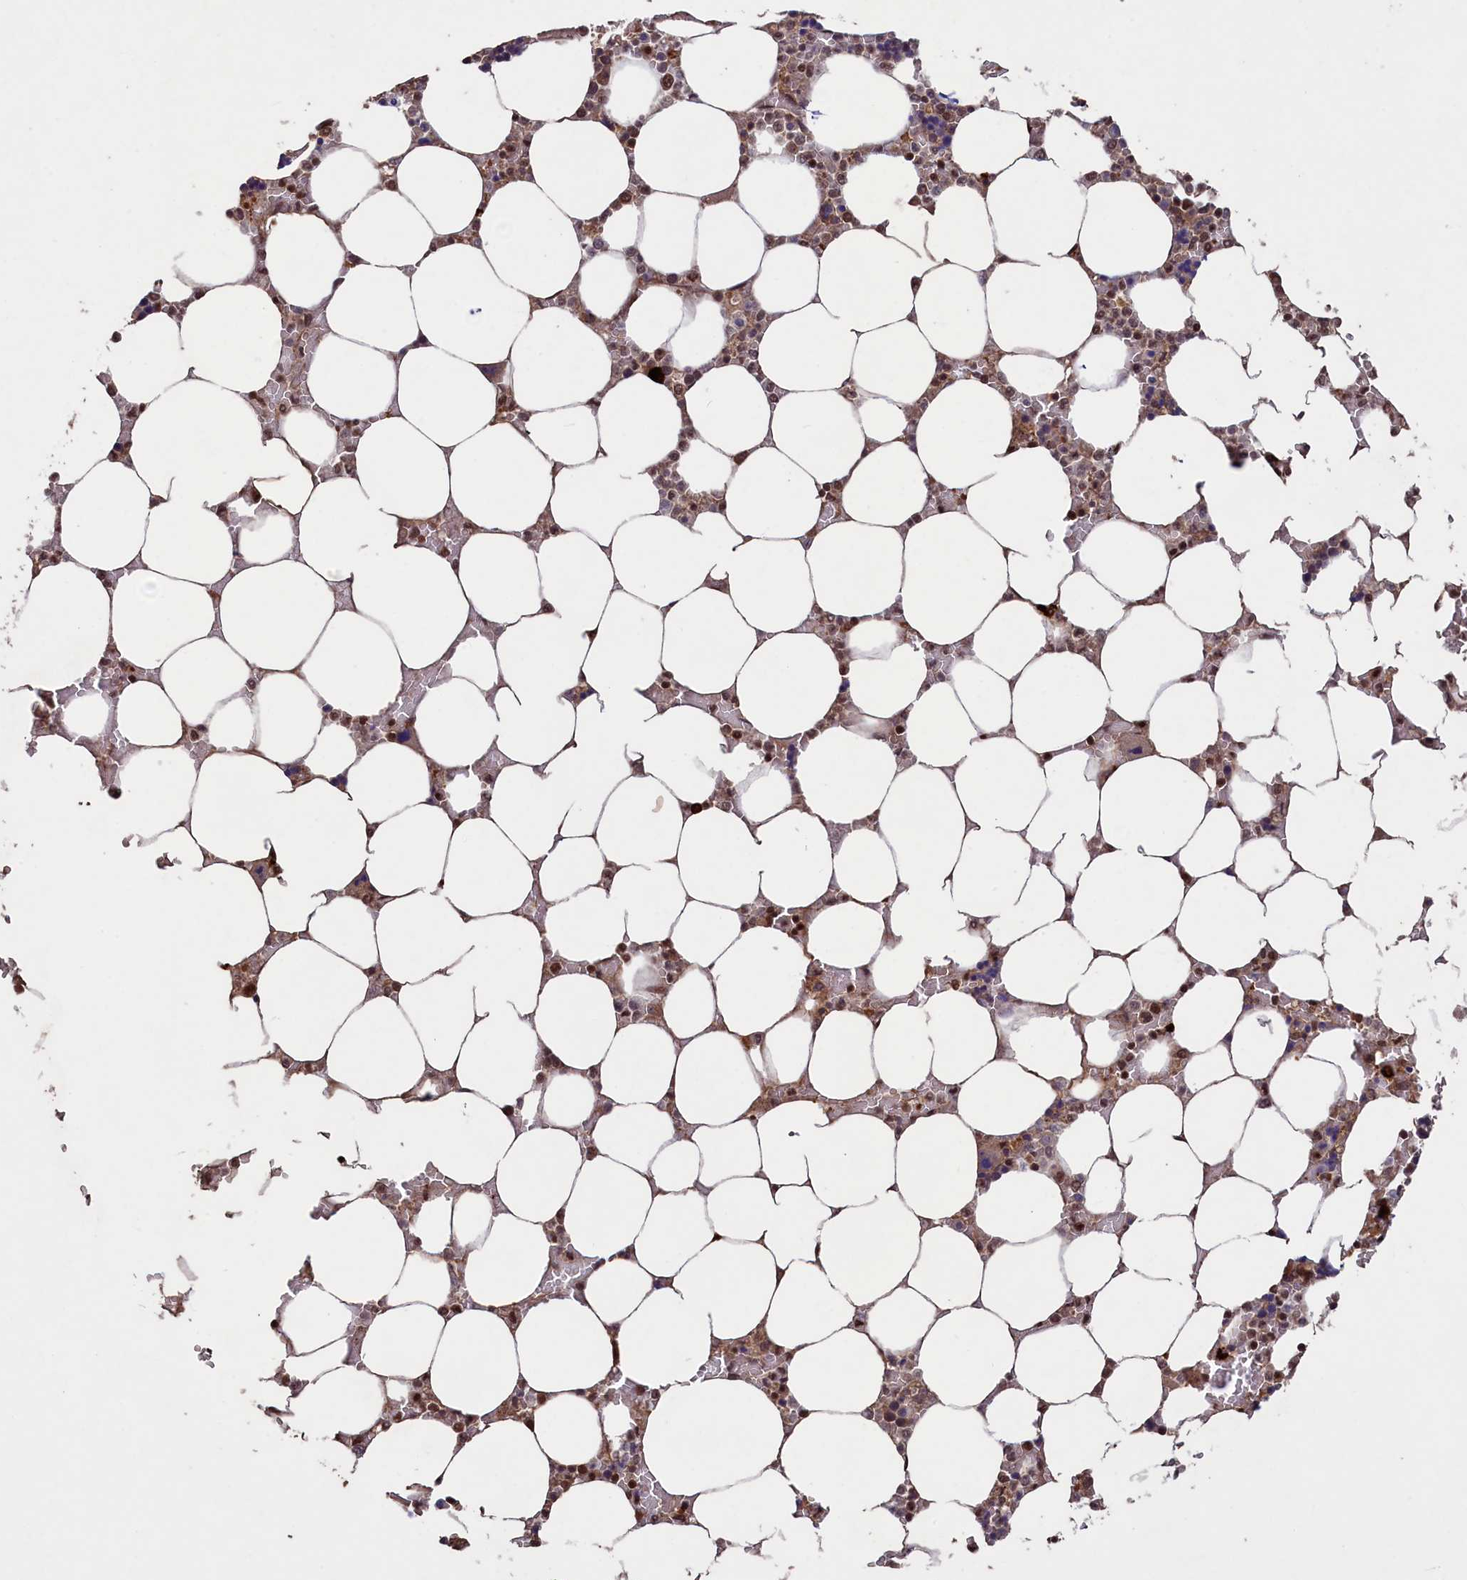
{"staining": {"intensity": "moderate", "quantity": "25%-75%", "location": "nuclear"}, "tissue": "bone marrow", "cell_type": "Hematopoietic cells", "image_type": "normal", "snomed": [{"axis": "morphology", "description": "Normal tissue, NOS"}, {"axis": "topography", "description": "Bone marrow"}], "caption": "A medium amount of moderate nuclear positivity is identified in approximately 25%-75% of hematopoietic cells in normal bone marrow.", "gene": "NAE1", "patient": {"sex": "male", "age": 64}}